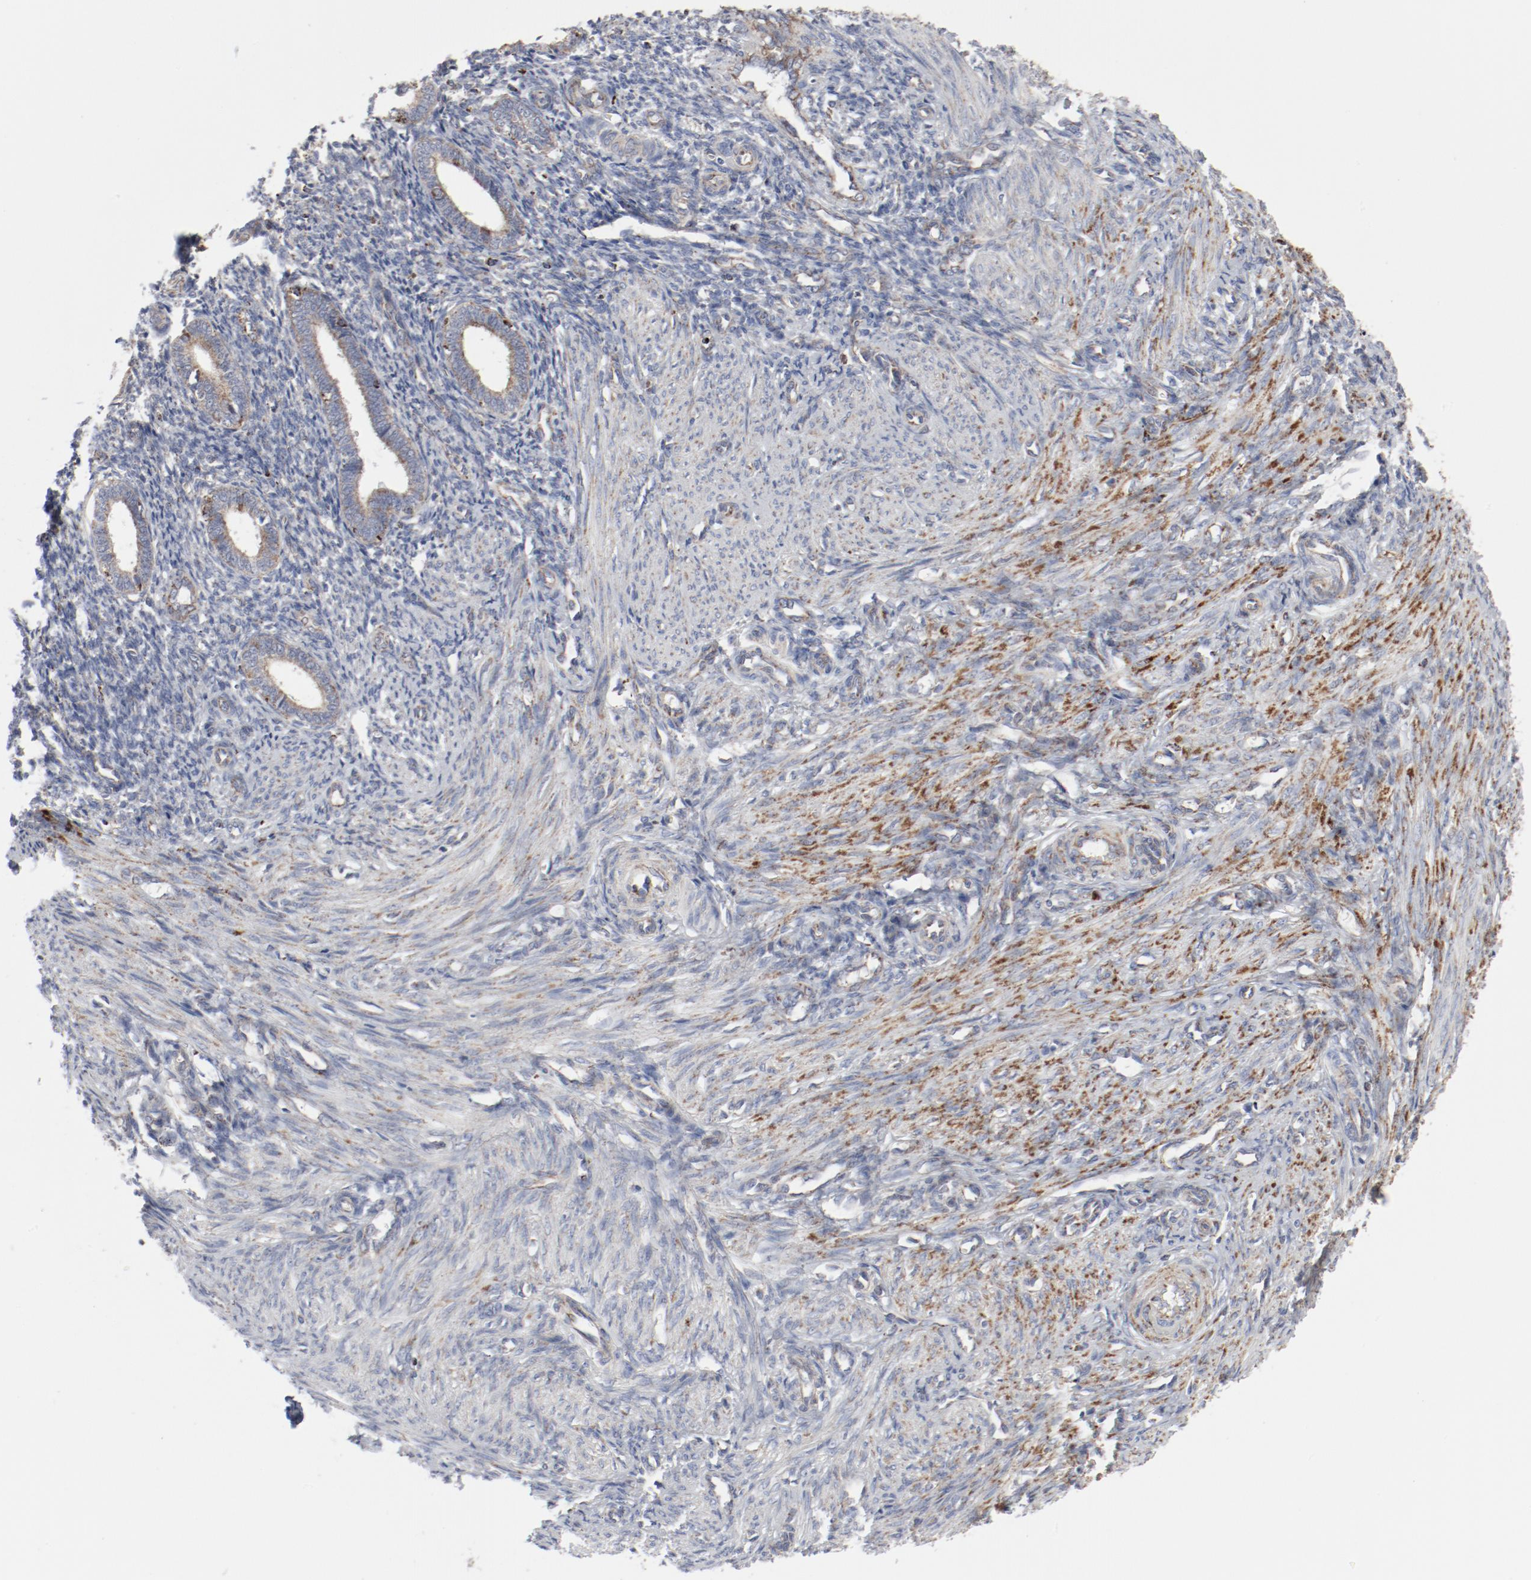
{"staining": {"intensity": "weak", "quantity": "25%-75%", "location": "cytoplasmic/membranous"}, "tissue": "endometrium", "cell_type": "Cells in endometrial stroma", "image_type": "normal", "snomed": [{"axis": "morphology", "description": "Normal tissue, NOS"}, {"axis": "topography", "description": "Endometrium"}], "caption": "A brown stain labels weak cytoplasmic/membranous expression of a protein in cells in endometrial stroma of benign endometrium.", "gene": "SETD3", "patient": {"sex": "female", "age": 27}}